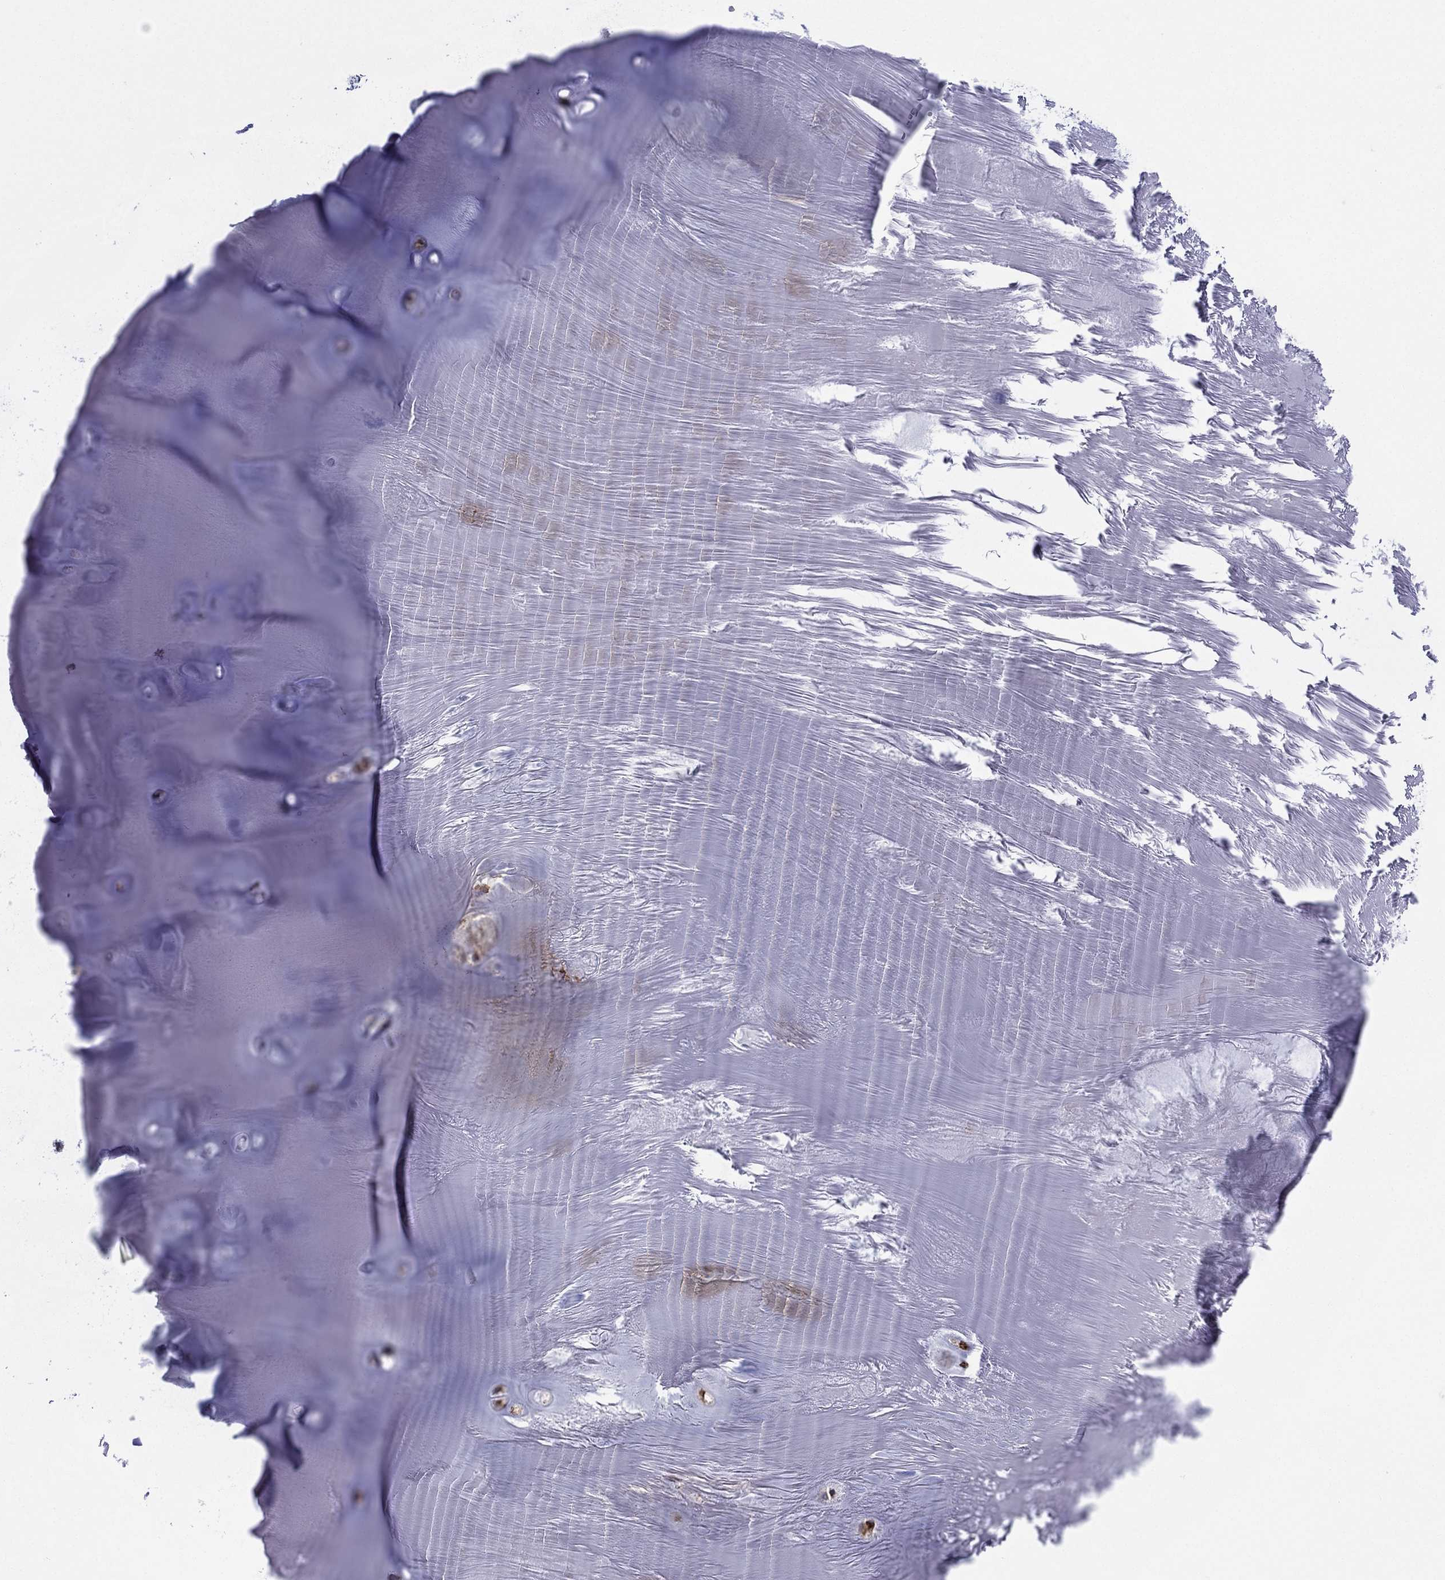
{"staining": {"intensity": "negative", "quantity": "none", "location": "none"}, "tissue": "adipose tissue", "cell_type": "Adipocytes", "image_type": "normal", "snomed": [{"axis": "morphology", "description": "Normal tissue, NOS"}, {"axis": "topography", "description": "Cartilage tissue"}], "caption": "High power microscopy image of an immunohistochemistry micrograph of unremarkable adipose tissue, revealing no significant staining in adipocytes.", "gene": "C20orf96", "patient": {"sex": "male", "age": 81}}